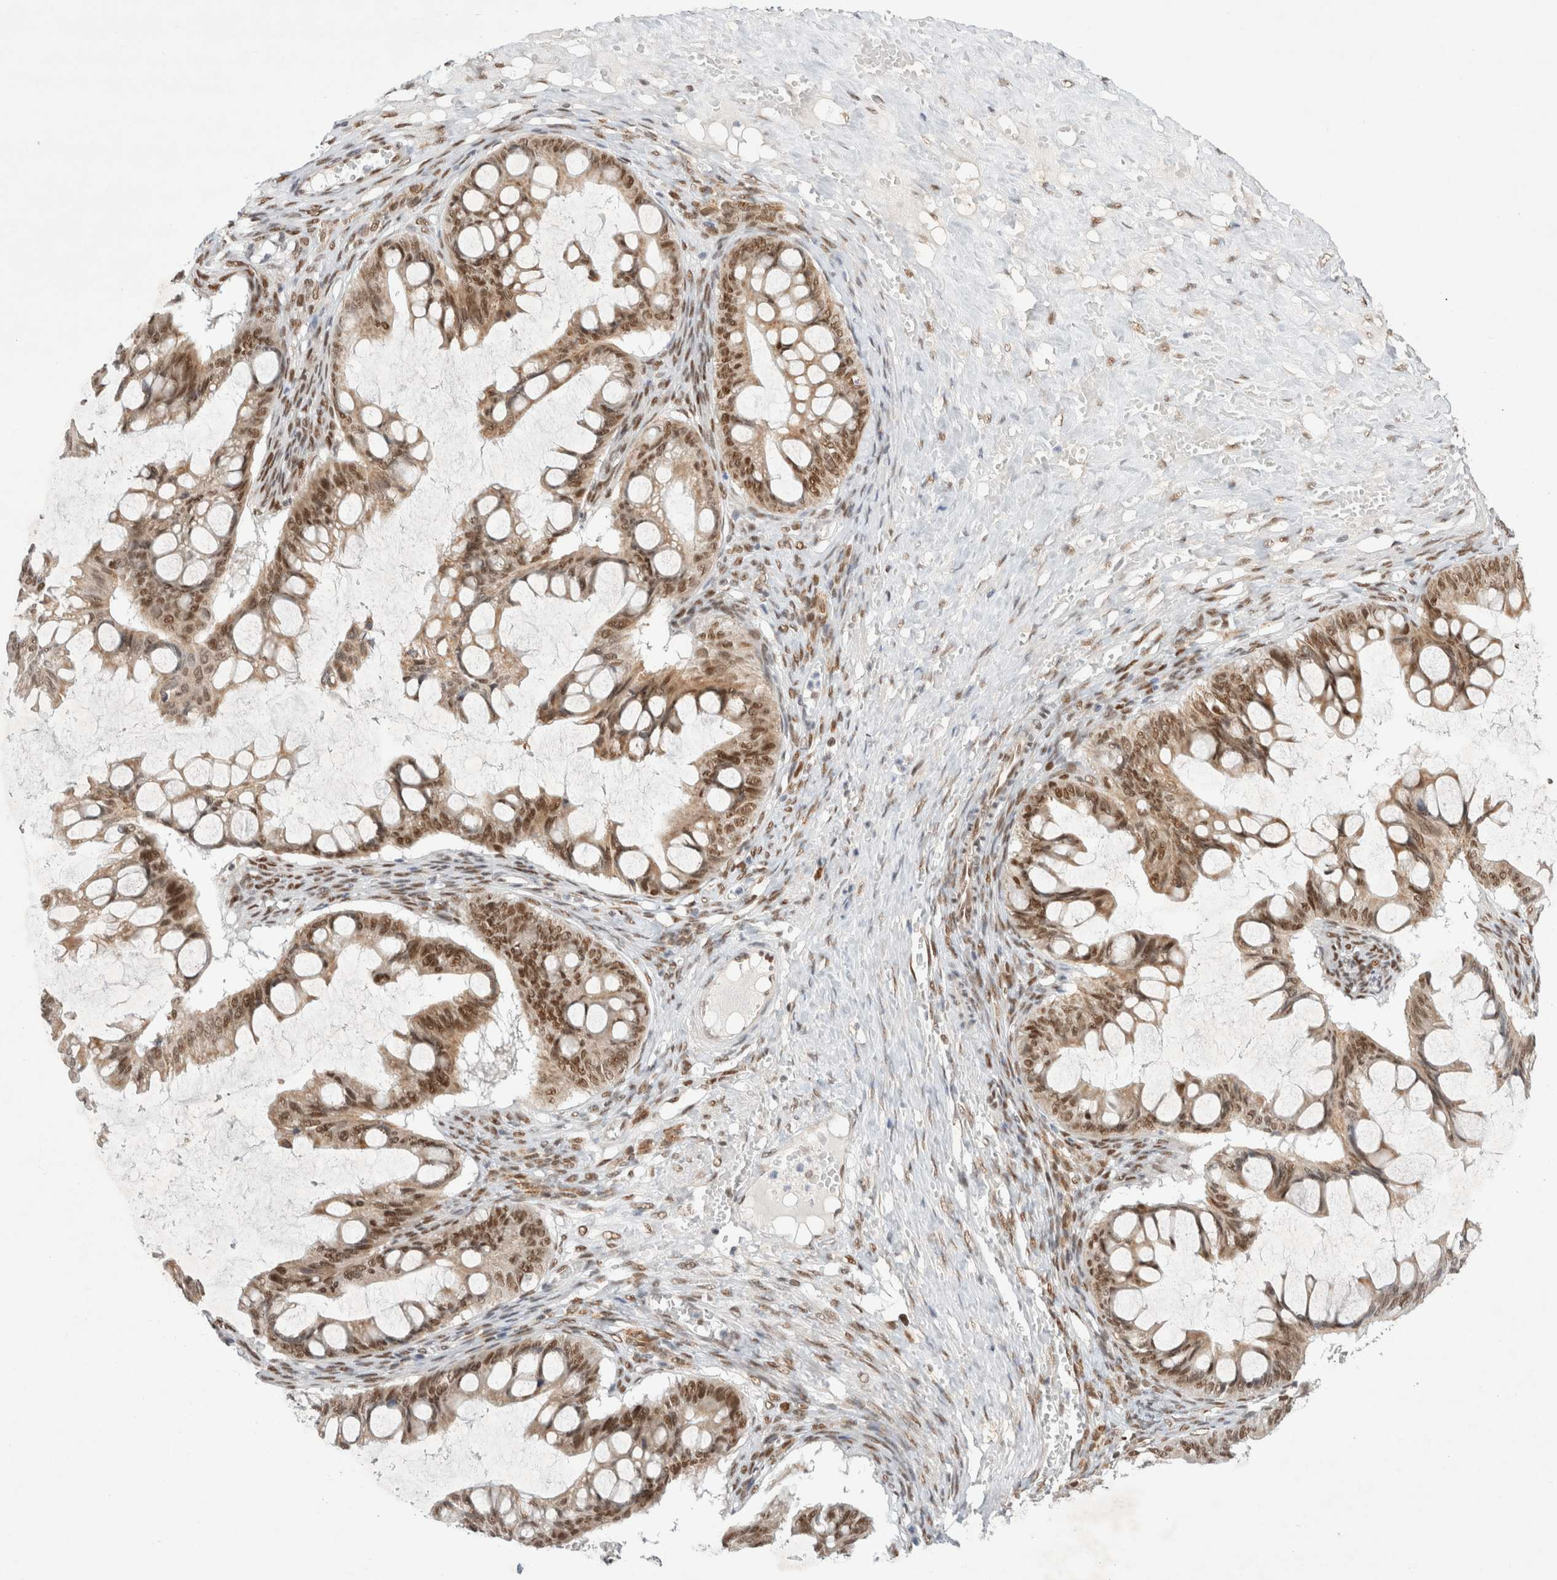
{"staining": {"intensity": "moderate", "quantity": ">75%", "location": "nuclear"}, "tissue": "ovarian cancer", "cell_type": "Tumor cells", "image_type": "cancer", "snomed": [{"axis": "morphology", "description": "Cystadenocarcinoma, mucinous, NOS"}, {"axis": "topography", "description": "Ovary"}], "caption": "IHC image of neoplastic tissue: ovarian cancer (mucinous cystadenocarcinoma) stained using IHC displays medium levels of moderate protein expression localized specifically in the nuclear of tumor cells, appearing as a nuclear brown color.", "gene": "GTF2I", "patient": {"sex": "female", "age": 73}}